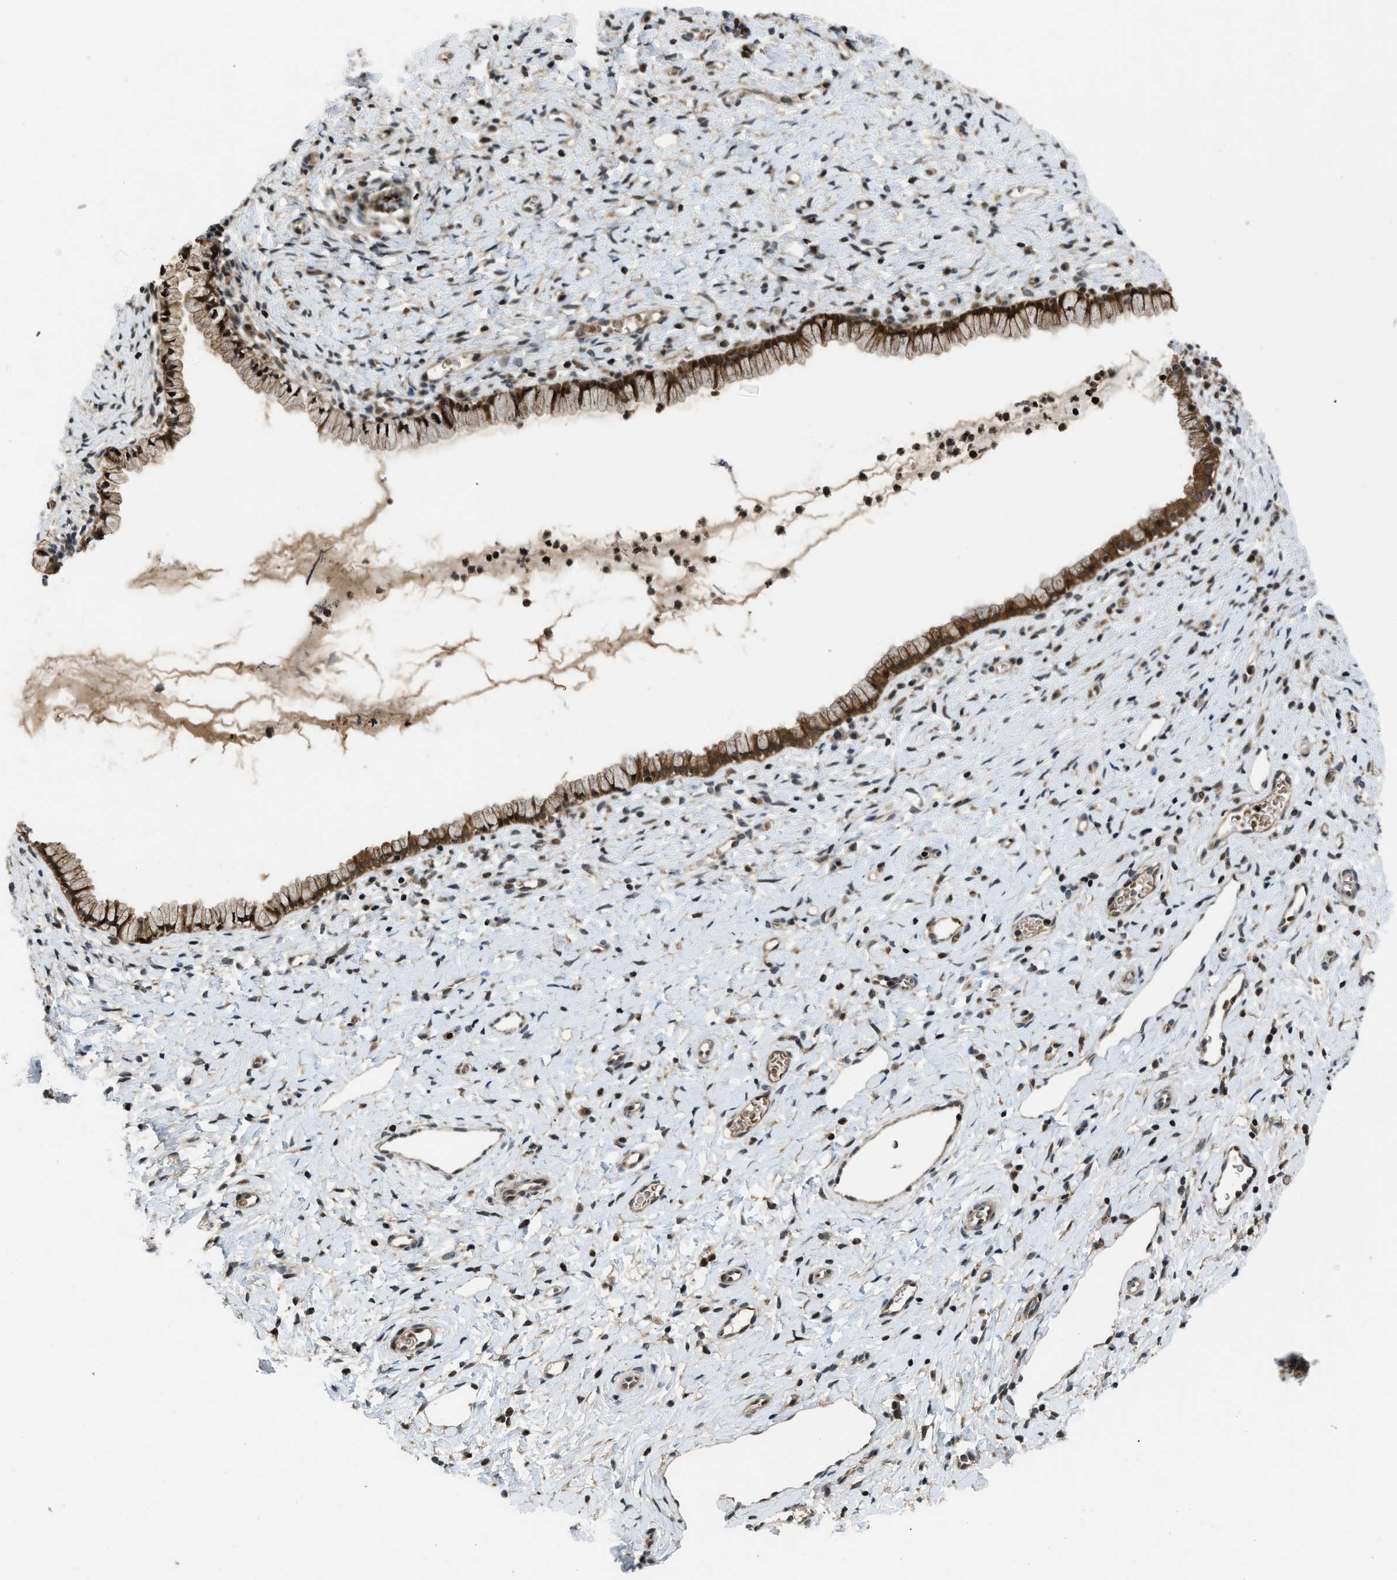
{"staining": {"intensity": "strong", "quantity": ">75%", "location": "cytoplasmic/membranous,nuclear"}, "tissue": "cervix", "cell_type": "Glandular cells", "image_type": "normal", "snomed": [{"axis": "morphology", "description": "Normal tissue, NOS"}, {"axis": "topography", "description": "Cervix"}], "caption": "Glandular cells show high levels of strong cytoplasmic/membranous,nuclear expression in about >75% of cells in benign human cervix.", "gene": "DNAJC28", "patient": {"sex": "female", "age": 72}}